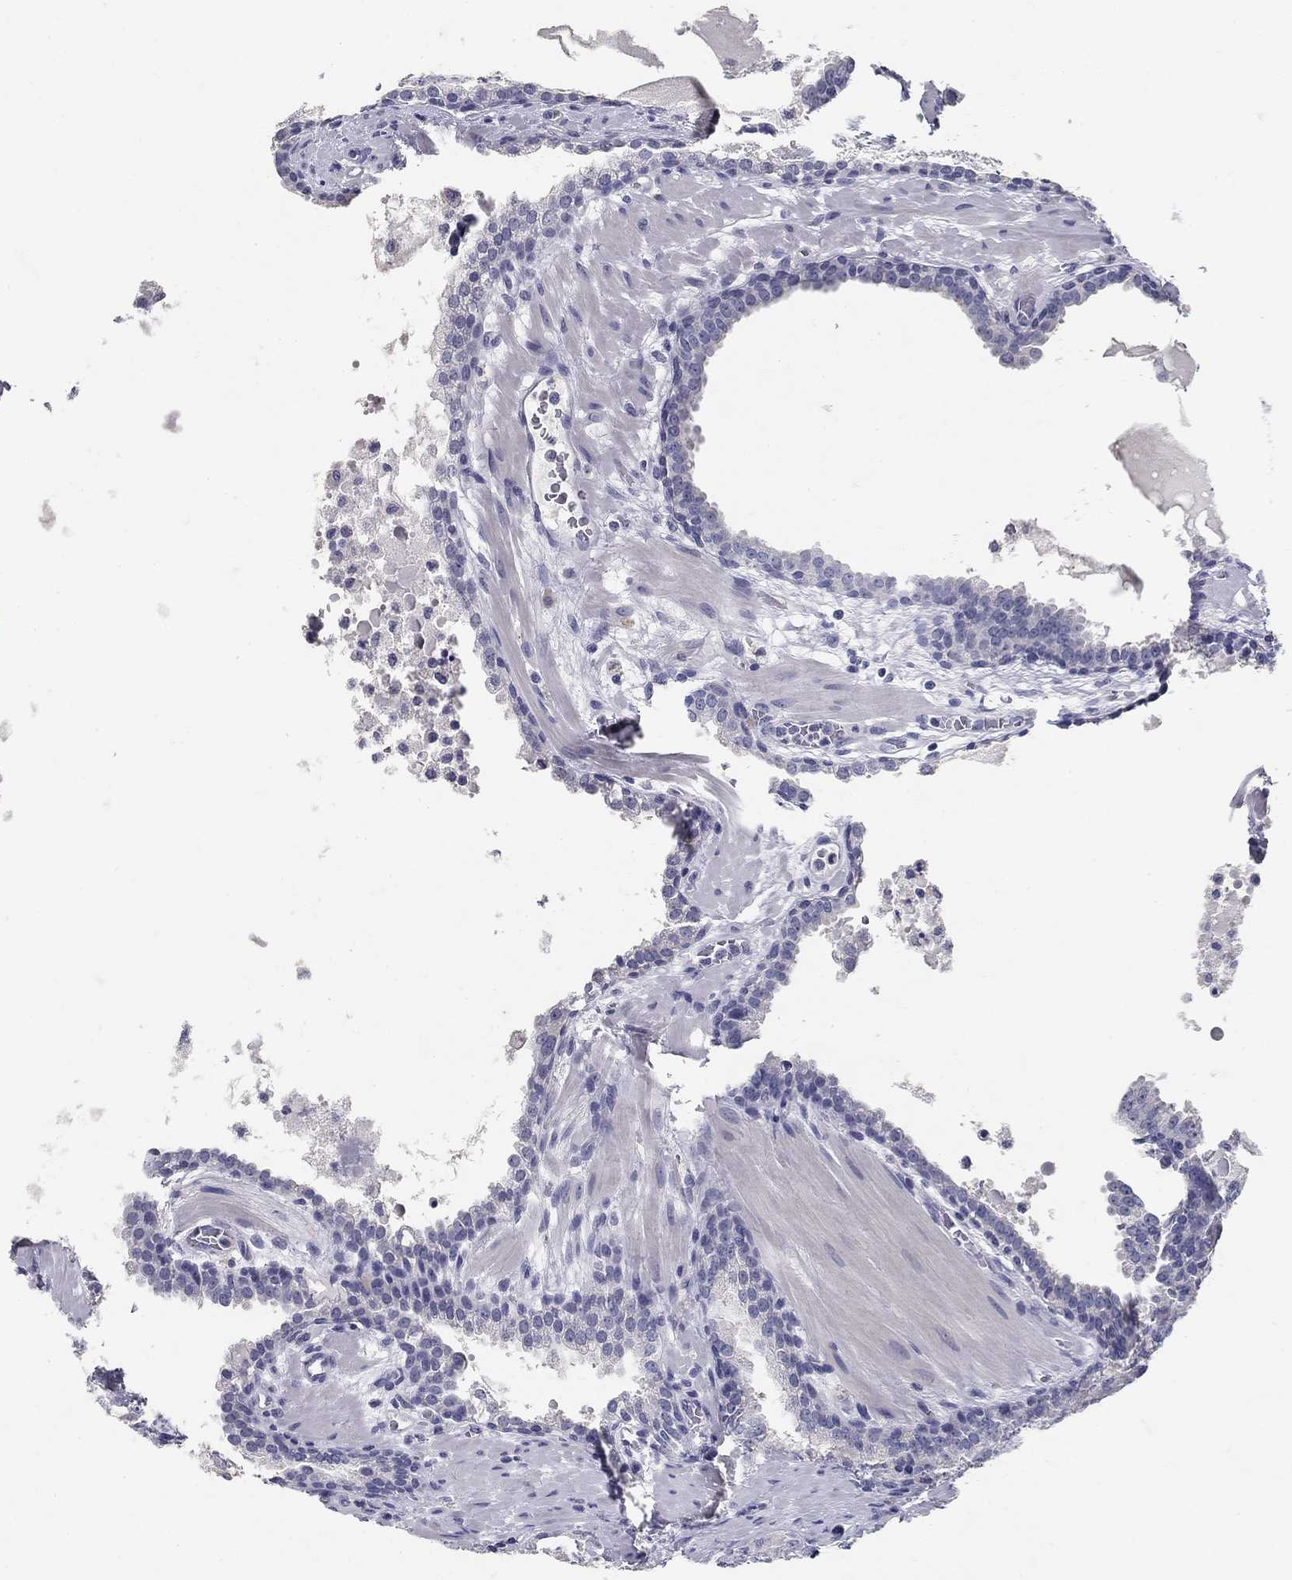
{"staining": {"intensity": "negative", "quantity": "none", "location": "none"}, "tissue": "prostate cancer", "cell_type": "Tumor cells", "image_type": "cancer", "snomed": [{"axis": "morphology", "description": "Adenocarcinoma, NOS"}, {"axis": "topography", "description": "Prostate"}], "caption": "The immunohistochemistry (IHC) histopathology image has no significant positivity in tumor cells of prostate cancer (adenocarcinoma) tissue.", "gene": "POMC", "patient": {"sex": "male", "age": 69}}